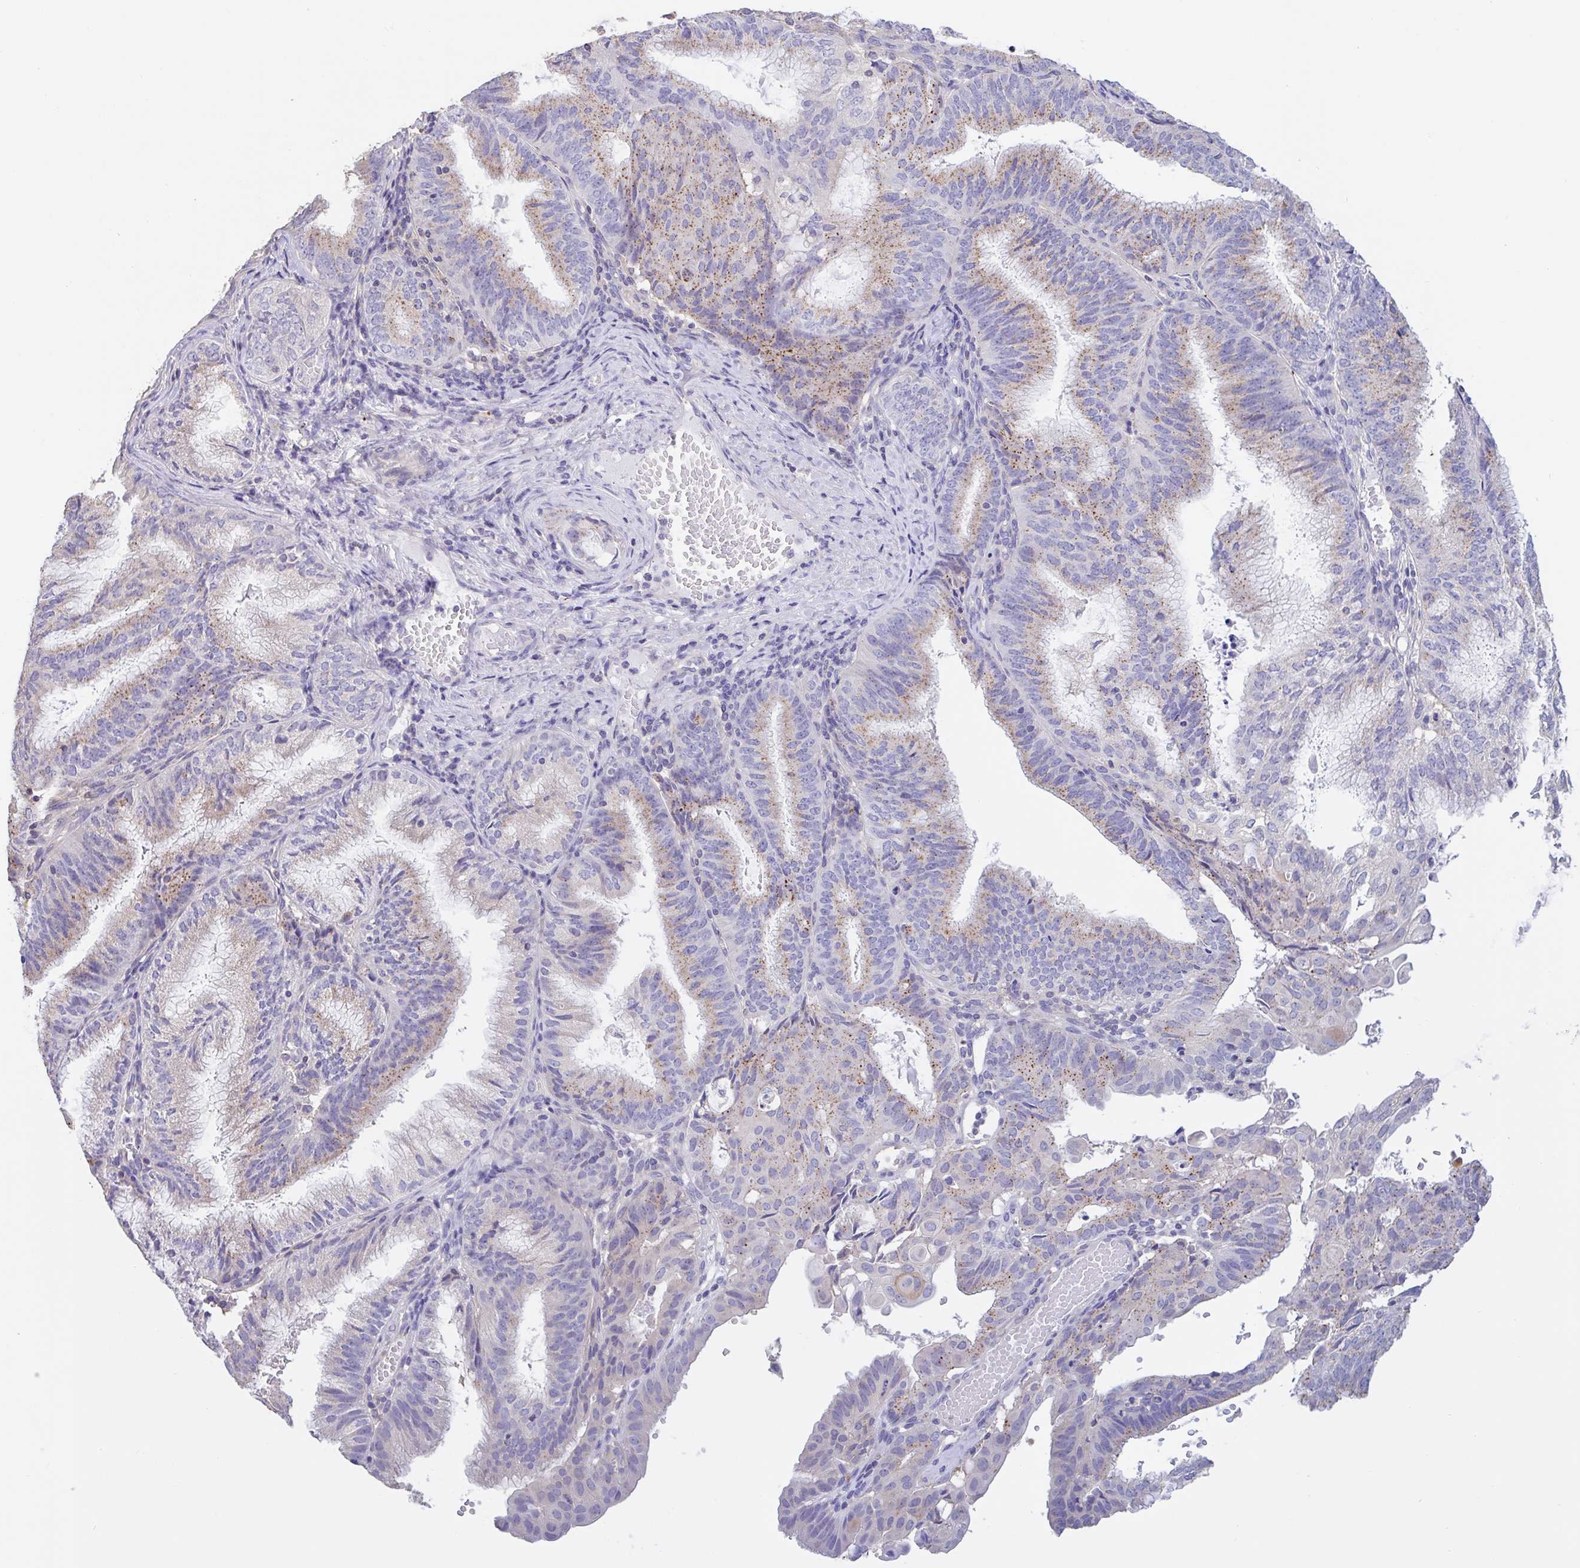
{"staining": {"intensity": "weak", "quantity": "25%-75%", "location": "cytoplasmic/membranous"}, "tissue": "endometrial cancer", "cell_type": "Tumor cells", "image_type": "cancer", "snomed": [{"axis": "morphology", "description": "Adenocarcinoma, NOS"}, {"axis": "topography", "description": "Endometrium"}], "caption": "Weak cytoplasmic/membranous expression is identified in approximately 25%-75% of tumor cells in endometrial adenocarcinoma.", "gene": "CHMP5", "patient": {"sex": "female", "age": 49}}